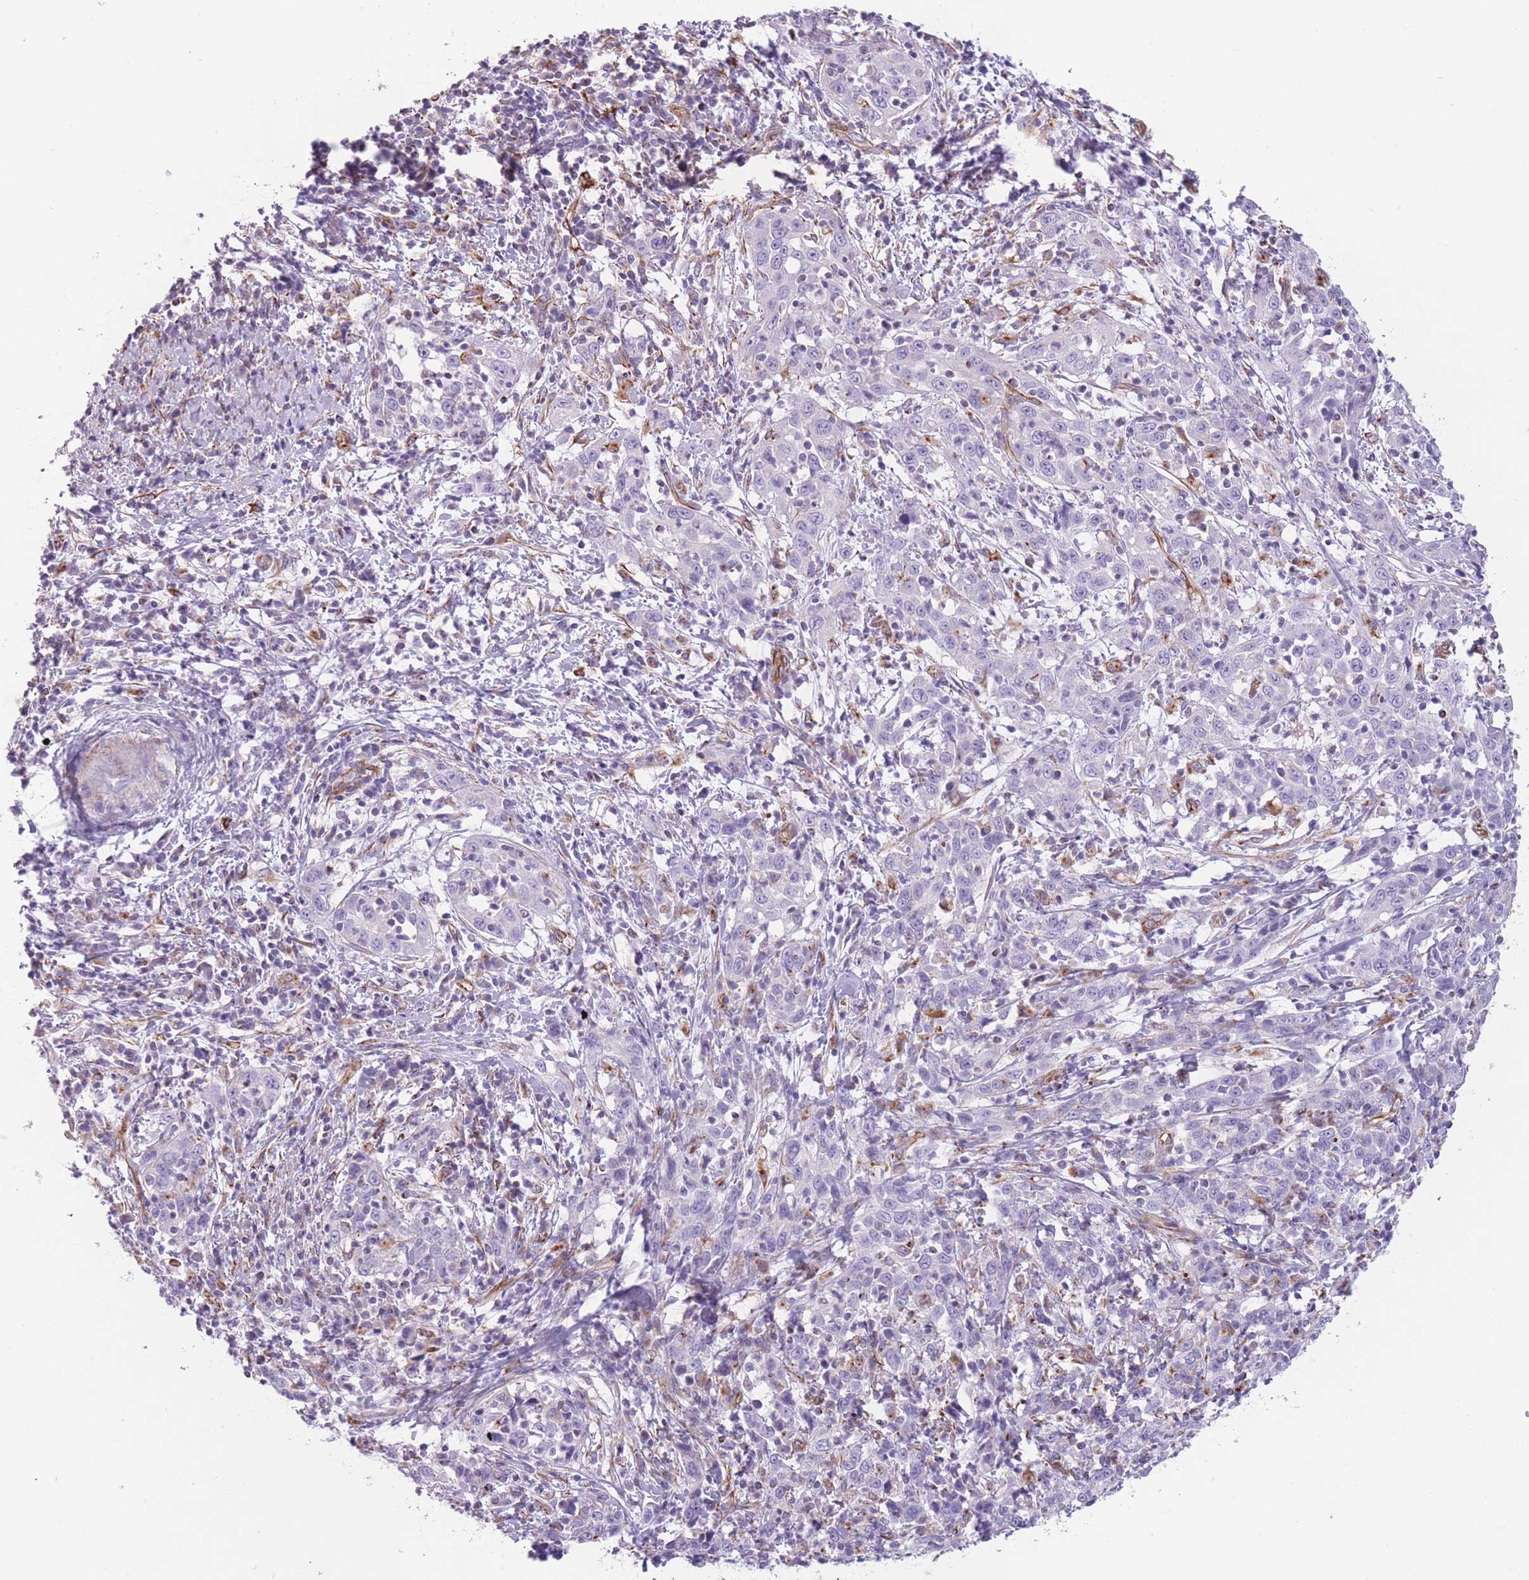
{"staining": {"intensity": "negative", "quantity": "none", "location": "none"}, "tissue": "cervical cancer", "cell_type": "Tumor cells", "image_type": "cancer", "snomed": [{"axis": "morphology", "description": "Squamous cell carcinoma, NOS"}, {"axis": "topography", "description": "Cervix"}], "caption": "Tumor cells are negative for protein expression in human squamous cell carcinoma (cervical).", "gene": "PTCD1", "patient": {"sex": "female", "age": 46}}